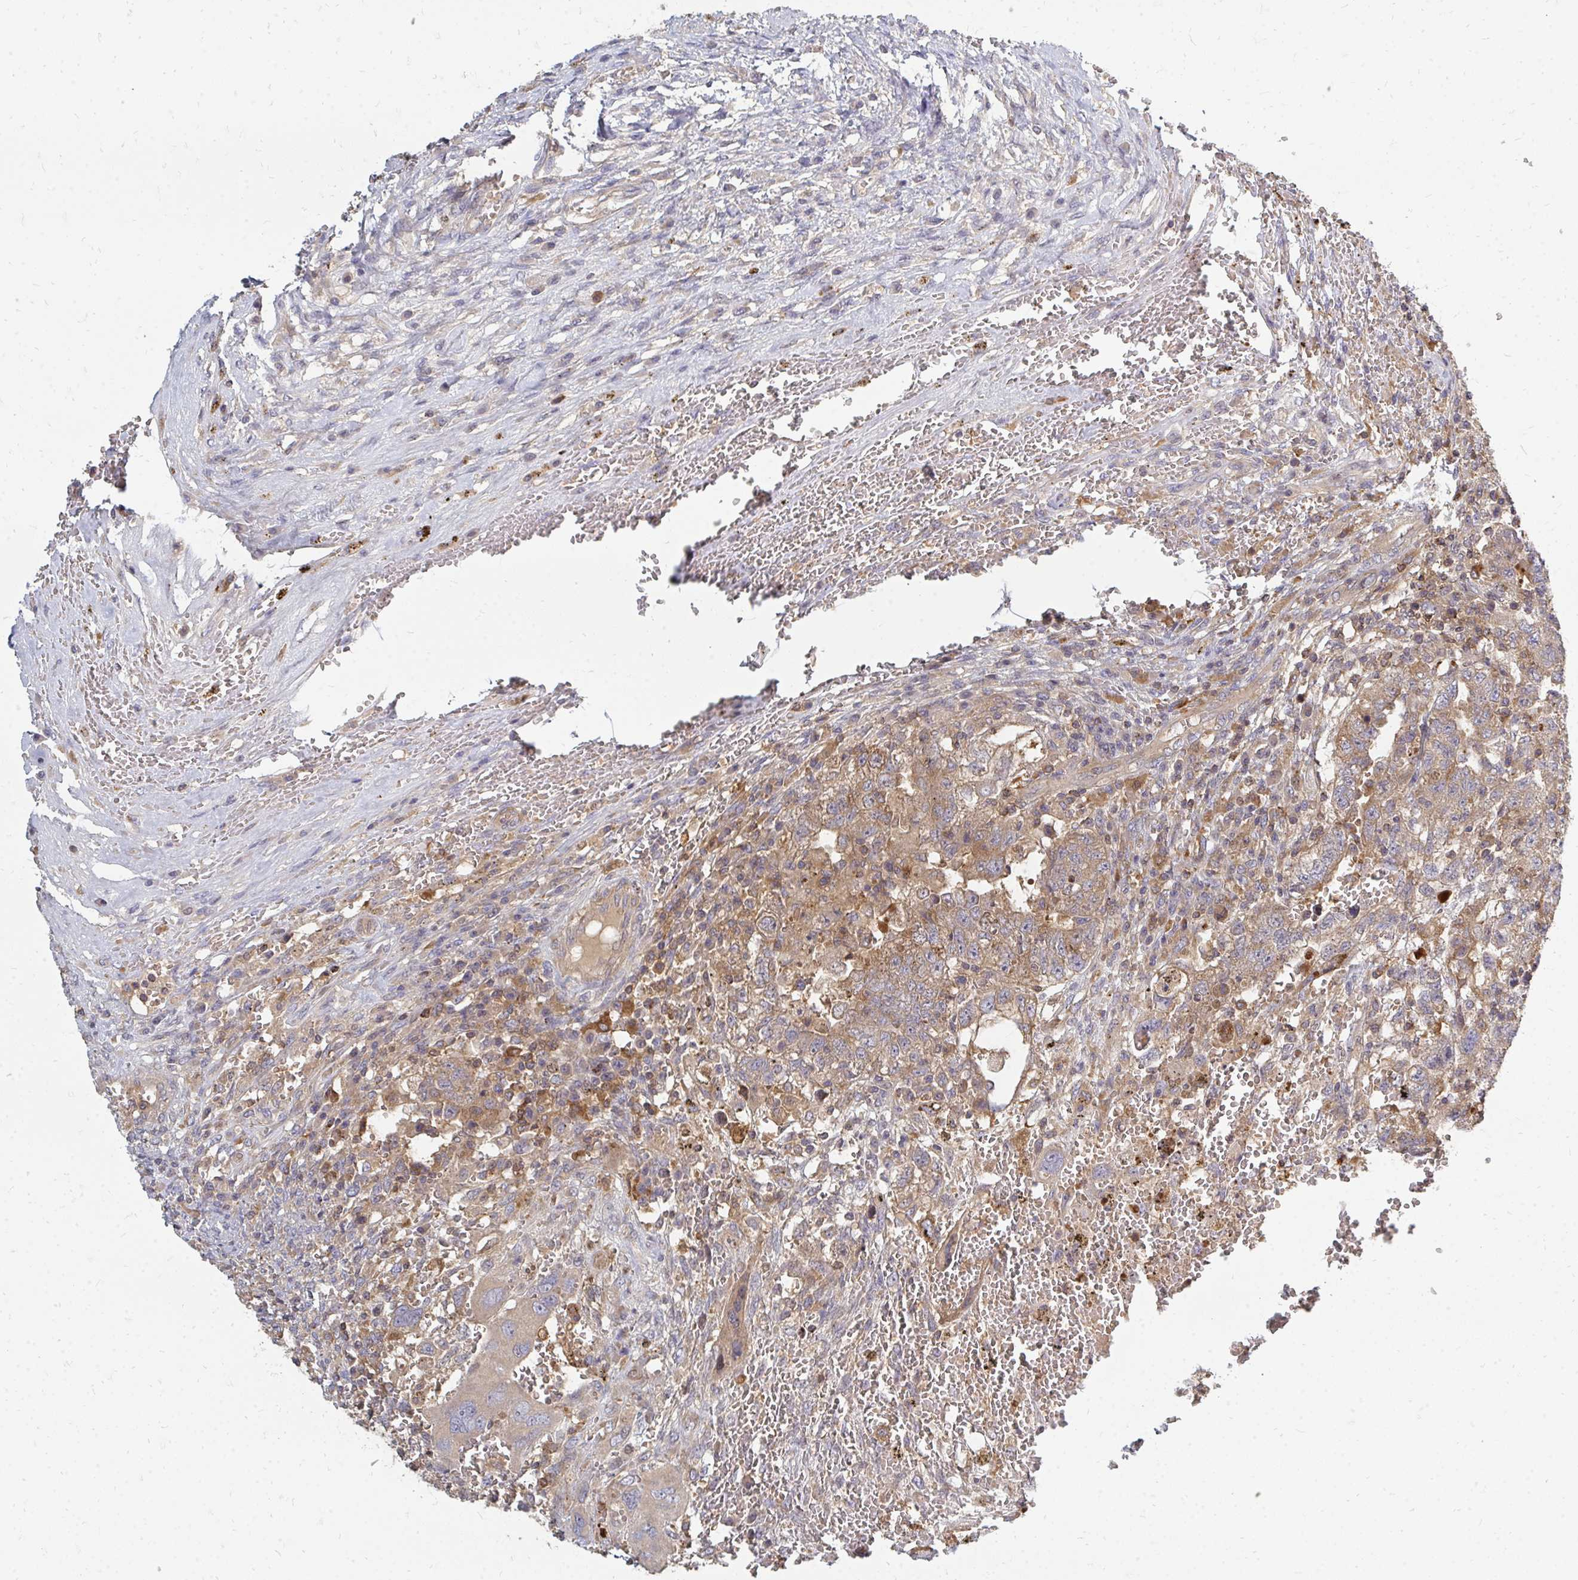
{"staining": {"intensity": "moderate", "quantity": ">75%", "location": "cytoplasmic/membranous"}, "tissue": "testis cancer", "cell_type": "Tumor cells", "image_type": "cancer", "snomed": [{"axis": "morphology", "description": "Carcinoma, Embryonal, NOS"}, {"axis": "topography", "description": "Testis"}], "caption": "Immunohistochemical staining of human testis cancer displays medium levels of moderate cytoplasmic/membranous protein expression in approximately >75% of tumor cells. (brown staining indicates protein expression, while blue staining denotes nuclei).", "gene": "ZNF285", "patient": {"sex": "male", "age": 26}}